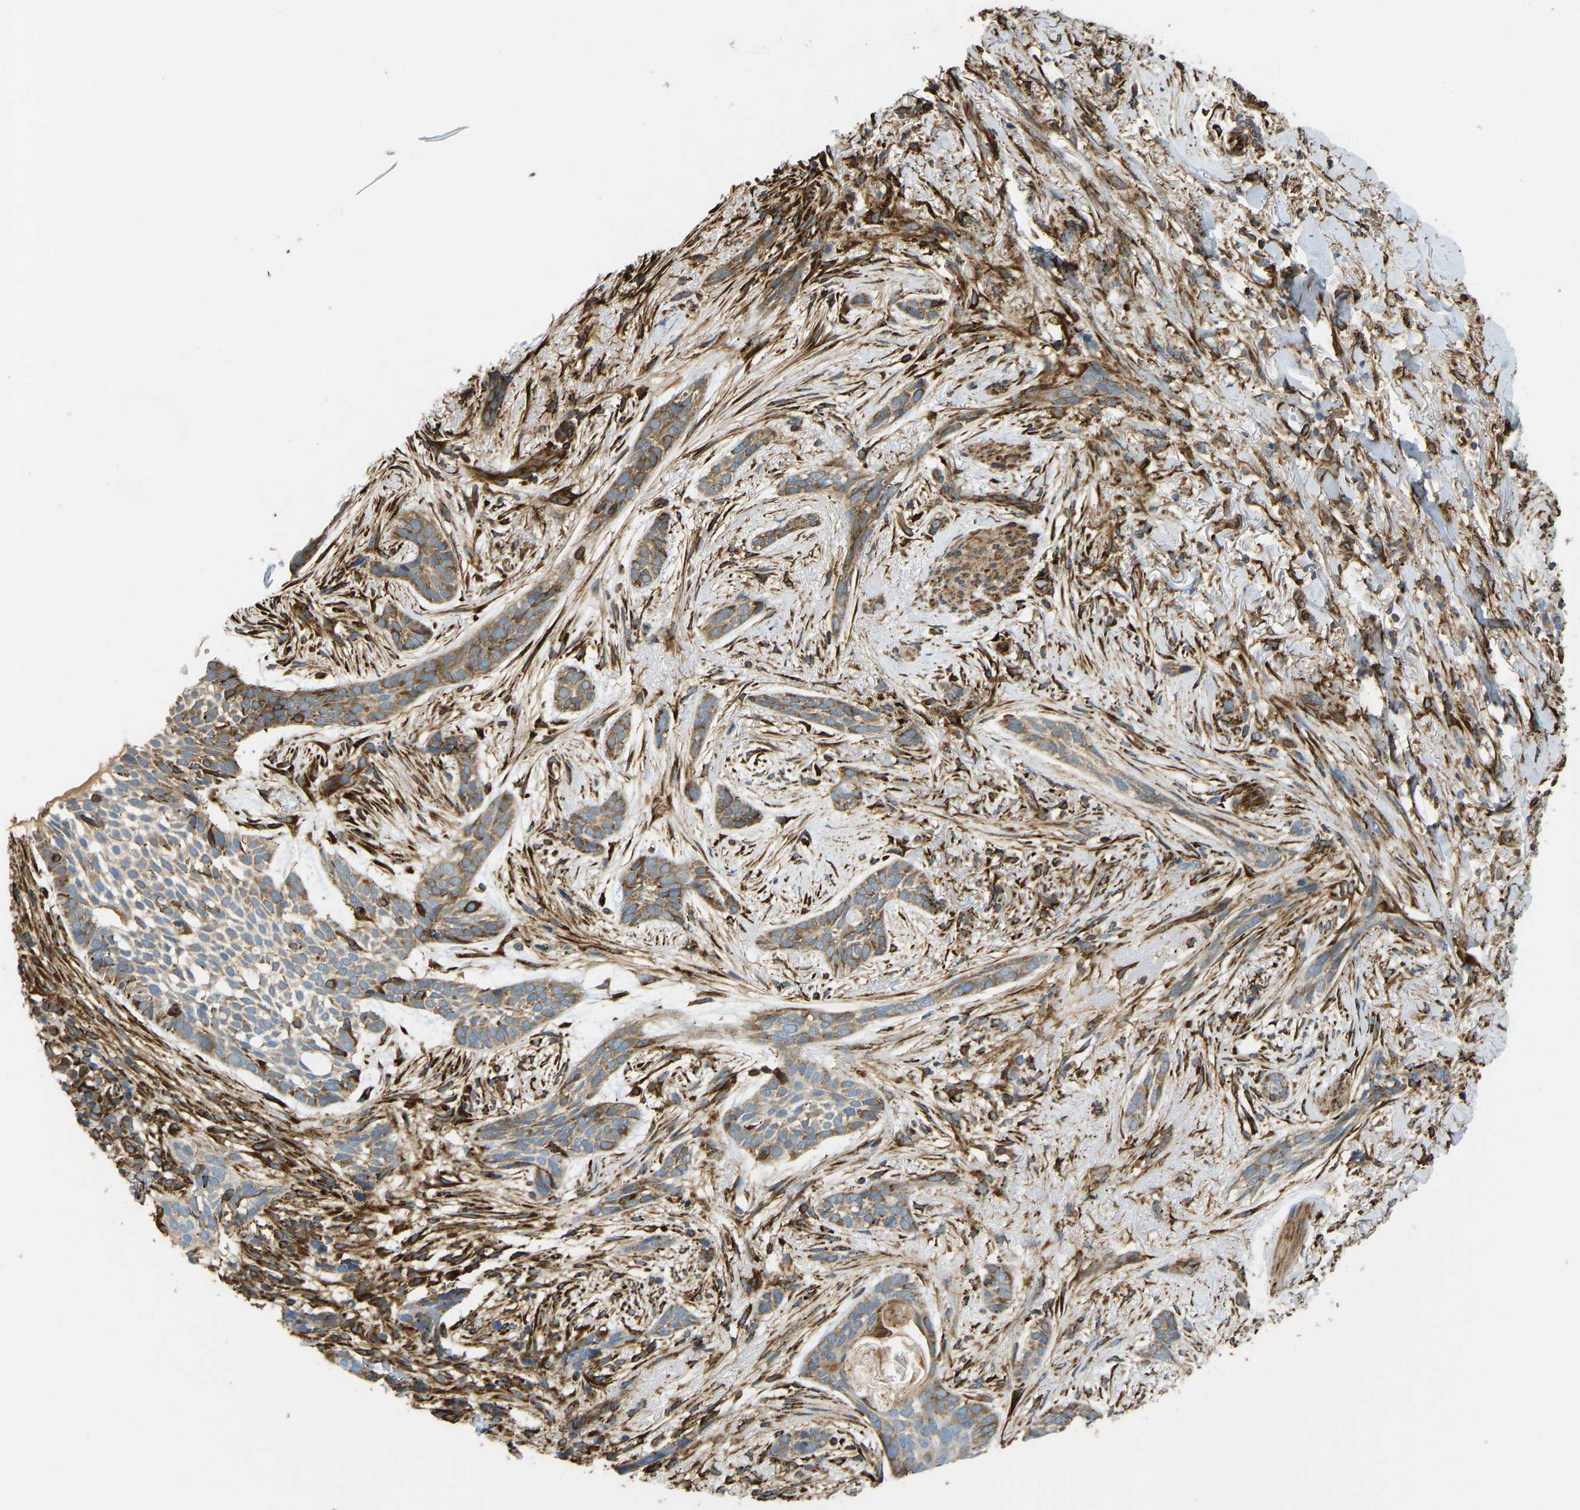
{"staining": {"intensity": "moderate", "quantity": ">75%", "location": "cytoplasmic/membranous"}, "tissue": "skin cancer", "cell_type": "Tumor cells", "image_type": "cancer", "snomed": [{"axis": "morphology", "description": "Basal cell carcinoma"}, {"axis": "topography", "description": "Skin"}], "caption": "Immunohistochemistry image of neoplastic tissue: skin cancer (basal cell carcinoma) stained using immunohistochemistry (IHC) shows medium levels of moderate protein expression localized specifically in the cytoplasmic/membranous of tumor cells, appearing as a cytoplasmic/membranous brown color.", "gene": "BEX3", "patient": {"sex": "female", "age": 88}}